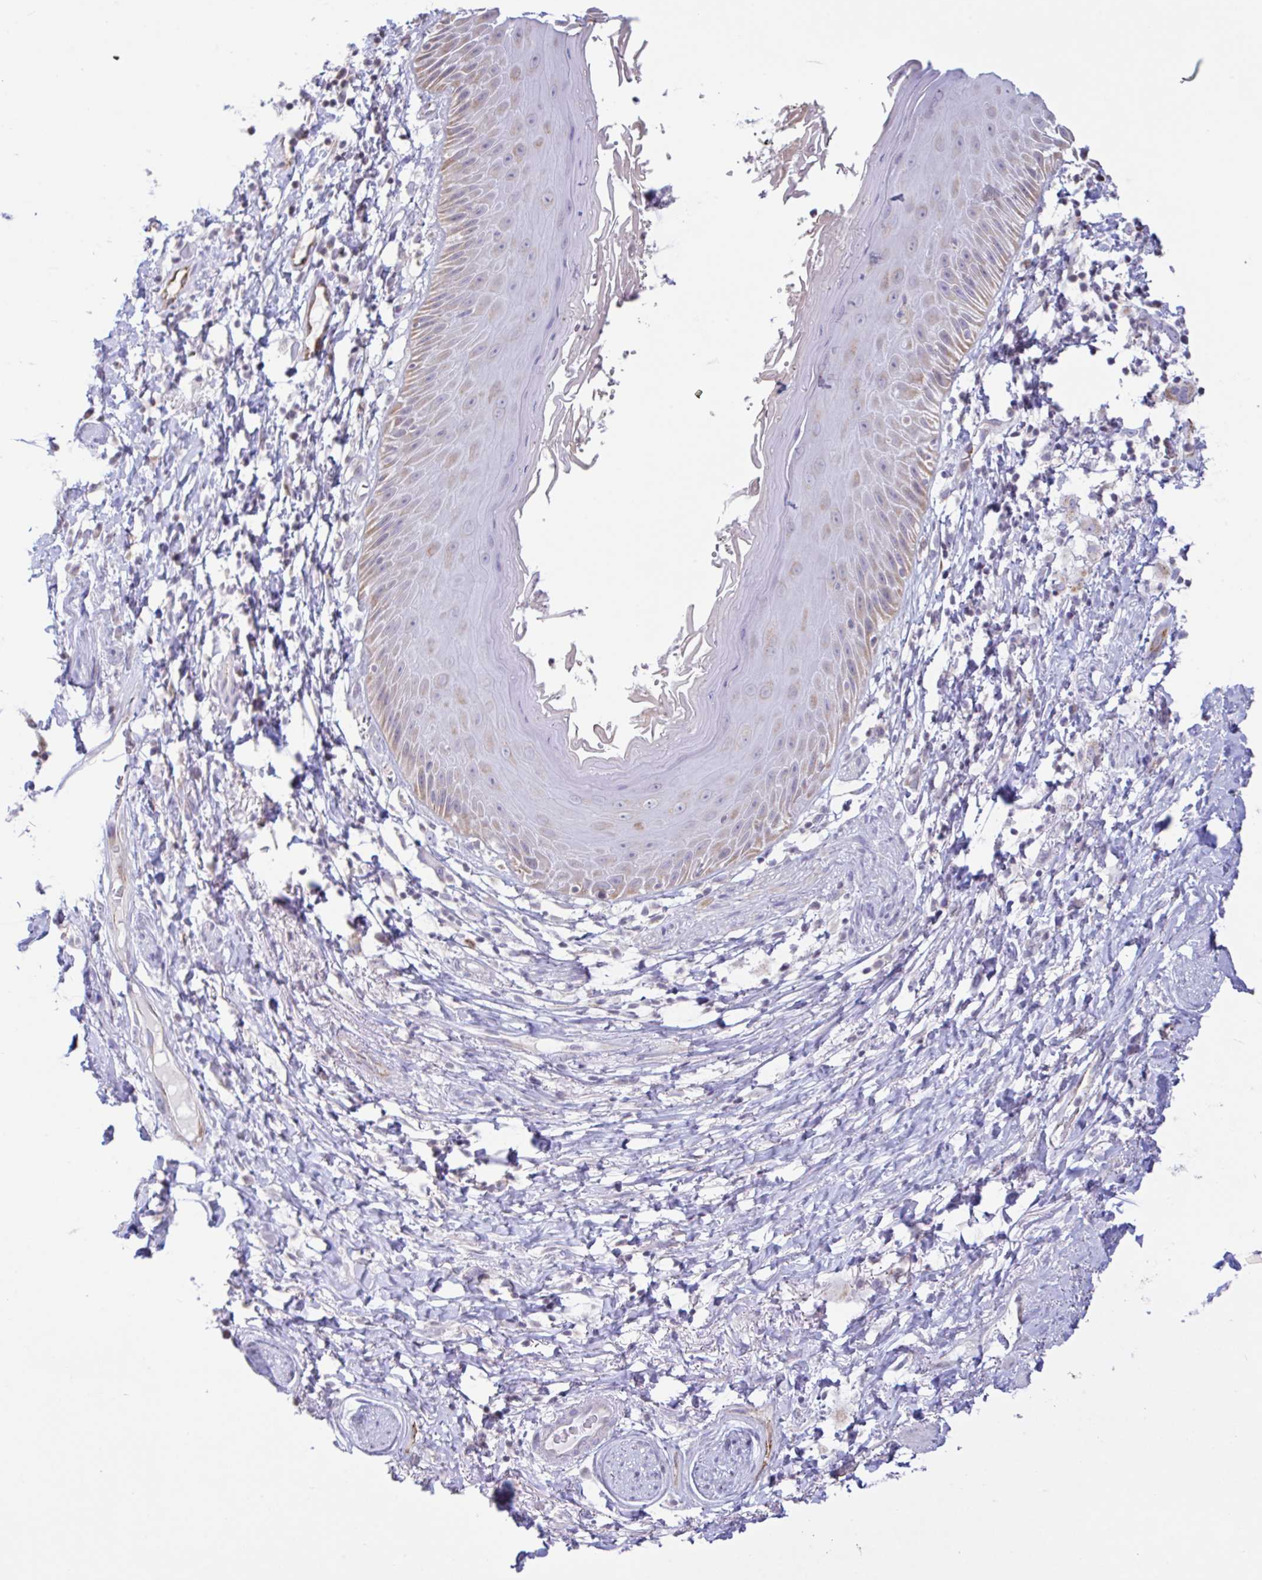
{"staining": {"intensity": "weak", "quantity": "<25%", "location": "cytoplasmic/membranous"}, "tissue": "skin", "cell_type": "Epidermal cells", "image_type": "normal", "snomed": [{"axis": "morphology", "description": "Normal tissue, NOS"}, {"axis": "topography", "description": "Anal"}], "caption": "This is a histopathology image of immunohistochemistry staining of benign skin, which shows no expression in epidermal cells. Brightfield microscopy of immunohistochemistry stained with DAB (3,3'-diaminobenzidine) (brown) and hematoxylin (blue), captured at high magnification.", "gene": "PLCD4", "patient": {"sex": "male", "age": 78}}